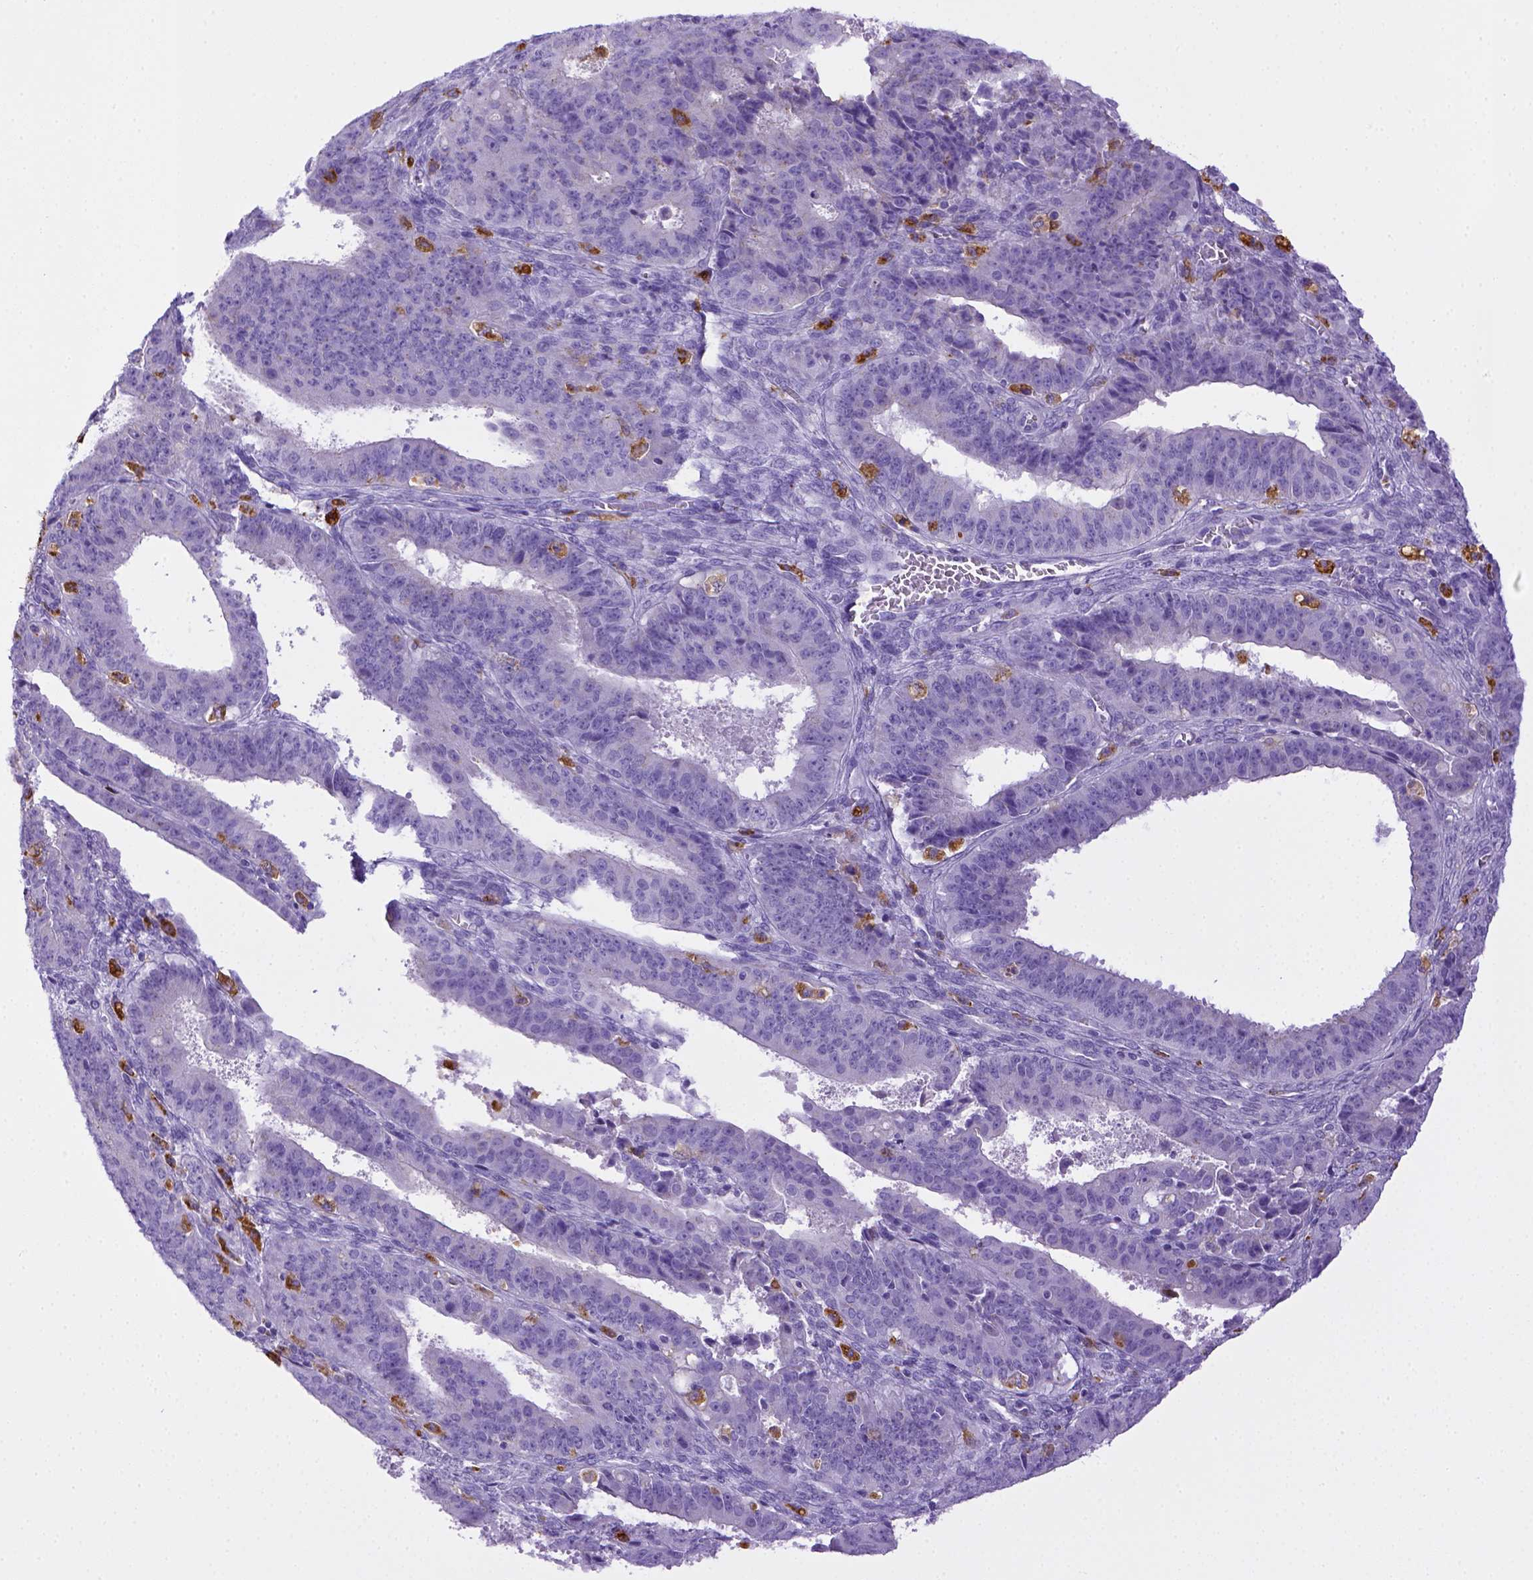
{"staining": {"intensity": "negative", "quantity": "none", "location": "none"}, "tissue": "ovarian cancer", "cell_type": "Tumor cells", "image_type": "cancer", "snomed": [{"axis": "morphology", "description": "Carcinoma, endometroid"}, {"axis": "topography", "description": "Ovary"}], "caption": "Photomicrograph shows no significant protein expression in tumor cells of ovarian cancer (endometroid carcinoma).", "gene": "CD68", "patient": {"sex": "female", "age": 42}}